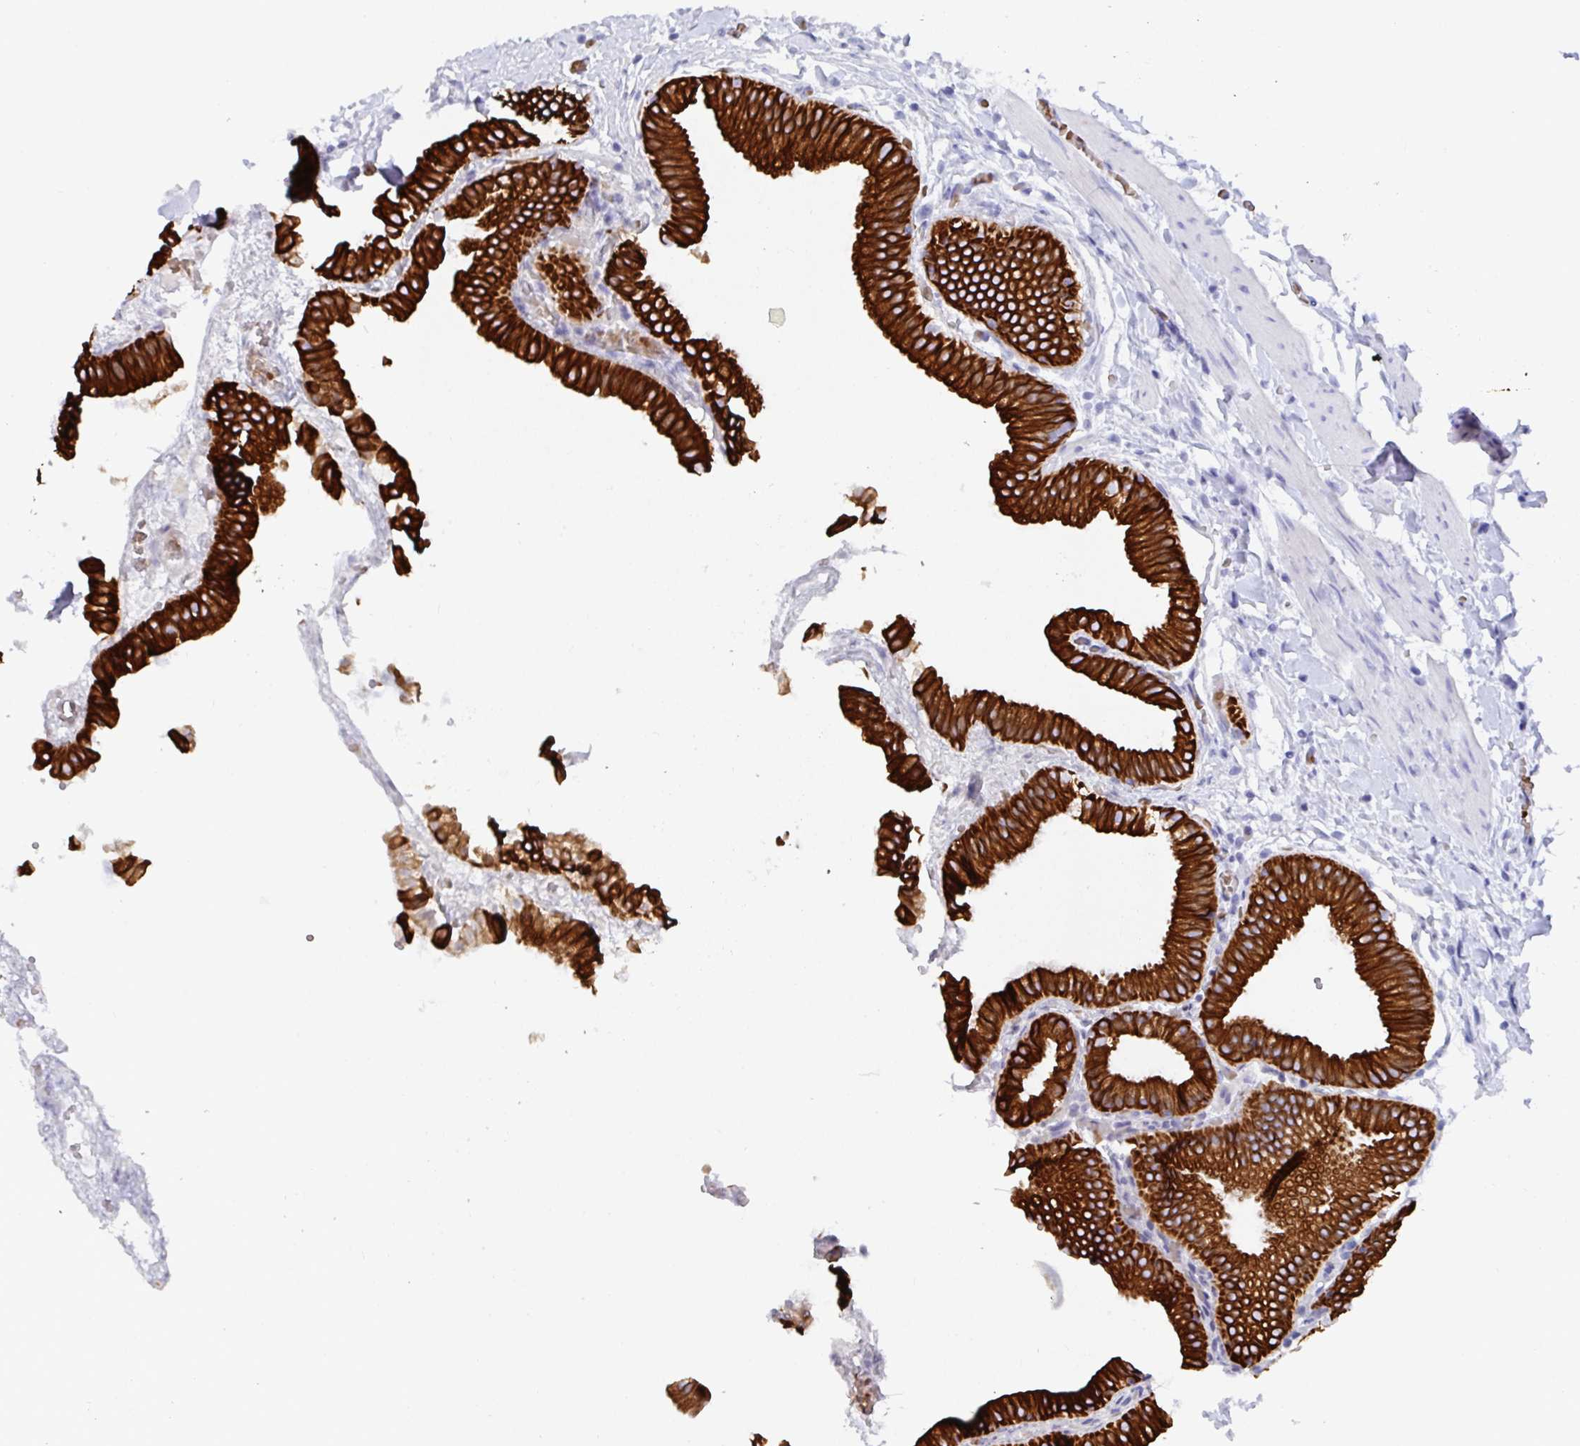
{"staining": {"intensity": "strong", "quantity": ">75%", "location": "cytoplasmic/membranous"}, "tissue": "gallbladder", "cell_type": "Glandular cells", "image_type": "normal", "snomed": [{"axis": "morphology", "description": "Normal tissue, NOS"}, {"axis": "topography", "description": "Gallbladder"}], "caption": "IHC (DAB (3,3'-diaminobenzidine)) staining of unremarkable gallbladder shows strong cytoplasmic/membranous protein staining in about >75% of glandular cells. (Brightfield microscopy of DAB IHC at high magnification).", "gene": "CLDN8", "patient": {"sex": "female", "age": 63}}